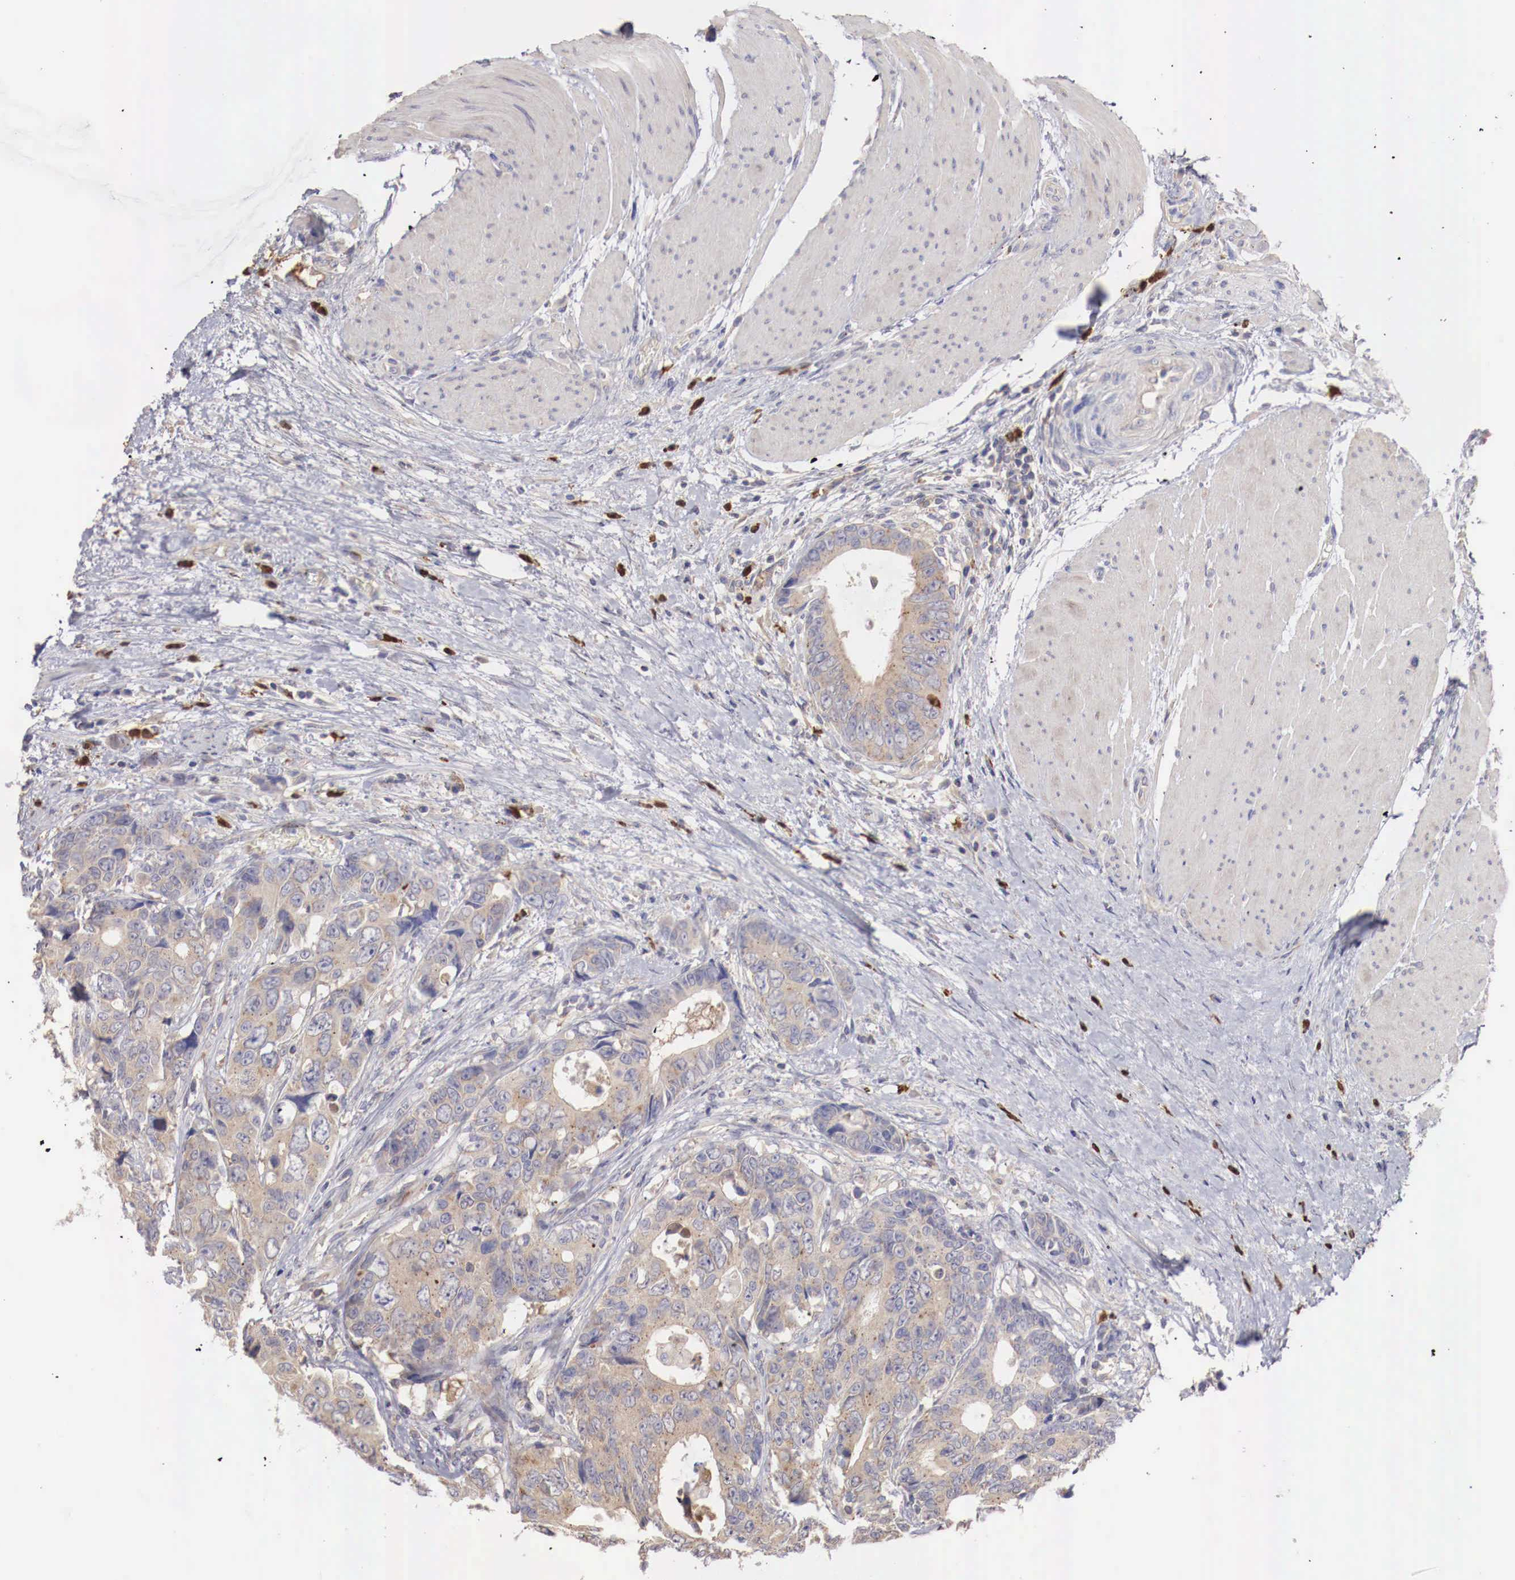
{"staining": {"intensity": "weak", "quantity": "25%-75%", "location": "cytoplasmic/membranous"}, "tissue": "colorectal cancer", "cell_type": "Tumor cells", "image_type": "cancer", "snomed": [{"axis": "morphology", "description": "Adenocarcinoma, NOS"}, {"axis": "topography", "description": "Rectum"}], "caption": "Weak cytoplasmic/membranous positivity is seen in about 25%-75% of tumor cells in colorectal adenocarcinoma. The staining was performed using DAB to visualize the protein expression in brown, while the nuclei were stained in blue with hematoxylin (Magnification: 20x).", "gene": "PITPNA", "patient": {"sex": "female", "age": 67}}